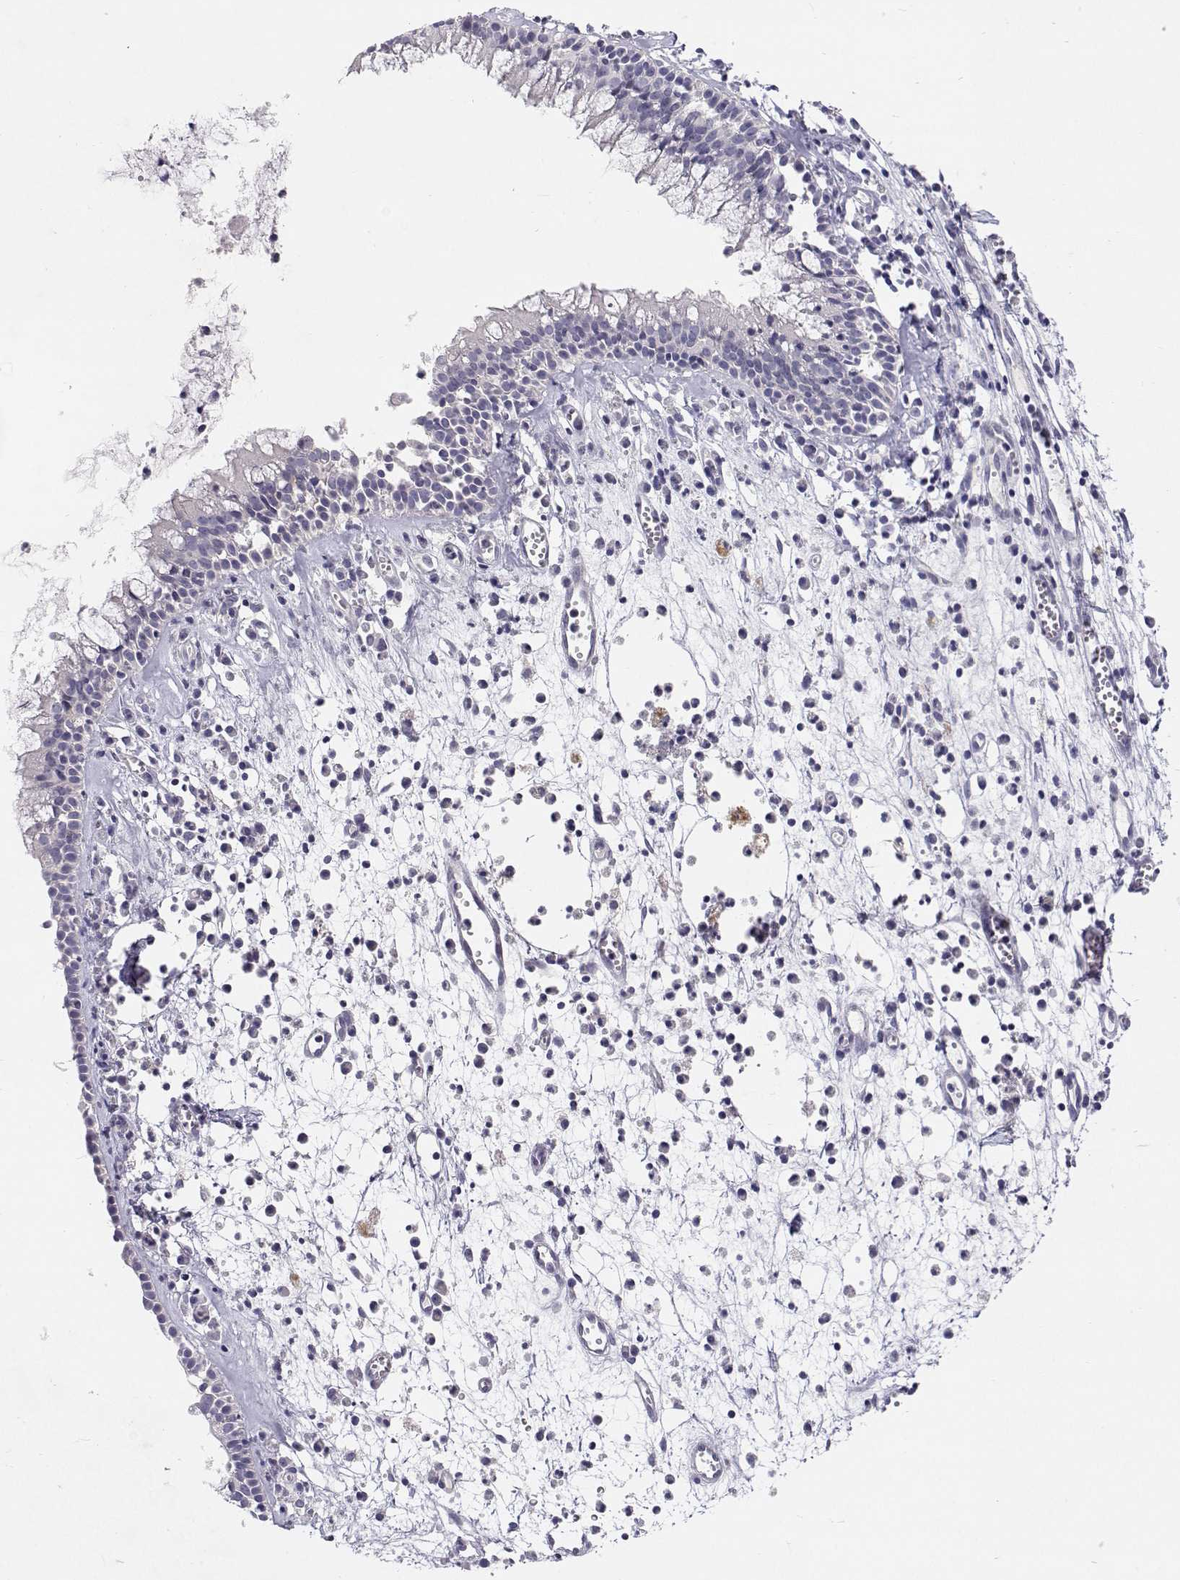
{"staining": {"intensity": "negative", "quantity": "none", "location": "none"}, "tissue": "nasopharynx", "cell_type": "Respiratory epithelial cells", "image_type": "normal", "snomed": [{"axis": "morphology", "description": "Normal tissue, NOS"}, {"axis": "topography", "description": "Nasopharynx"}], "caption": "Protein analysis of unremarkable nasopharynx shows no significant expression in respiratory epithelial cells.", "gene": "MYPN", "patient": {"sex": "female", "age": 52}}